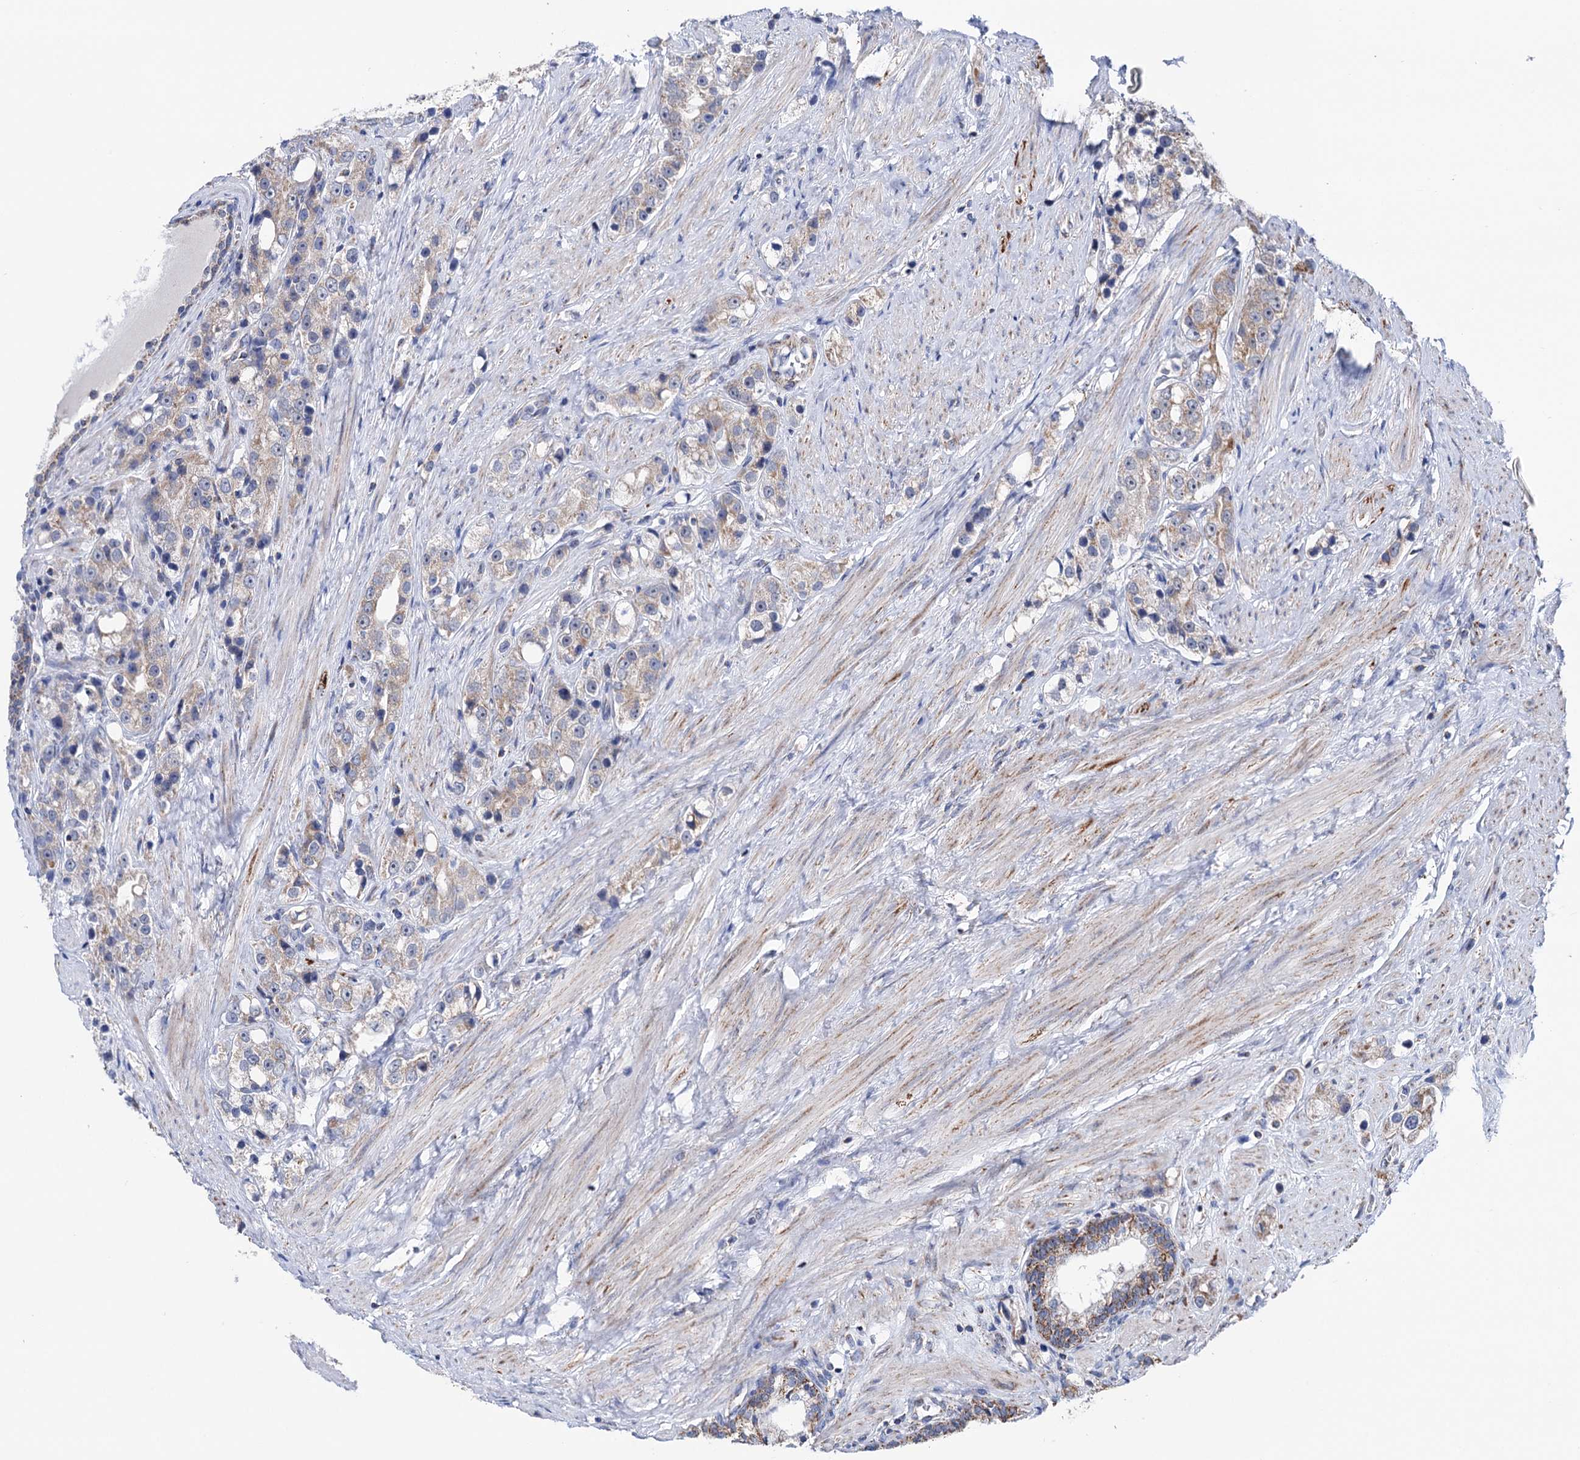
{"staining": {"intensity": "strong", "quantity": "25%-75%", "location": "cytoplasmic/membranous"}, "tissue": "prostate cancer", "cell_type": "Tumor cells", "image_type": "cancer", "snomed": [{"axis": "morphology", "description": "Adenocarcinoma, NOS"}, {"axis": "topography", "description": "Prostate"}], "caption": "Human prostate cancer (adenocarcinoma) stained with a protein marker demonstrates strong staining in tumor cells.", "gene": "SUCLA2", "patient": {"sex": "male", "age": 79}}